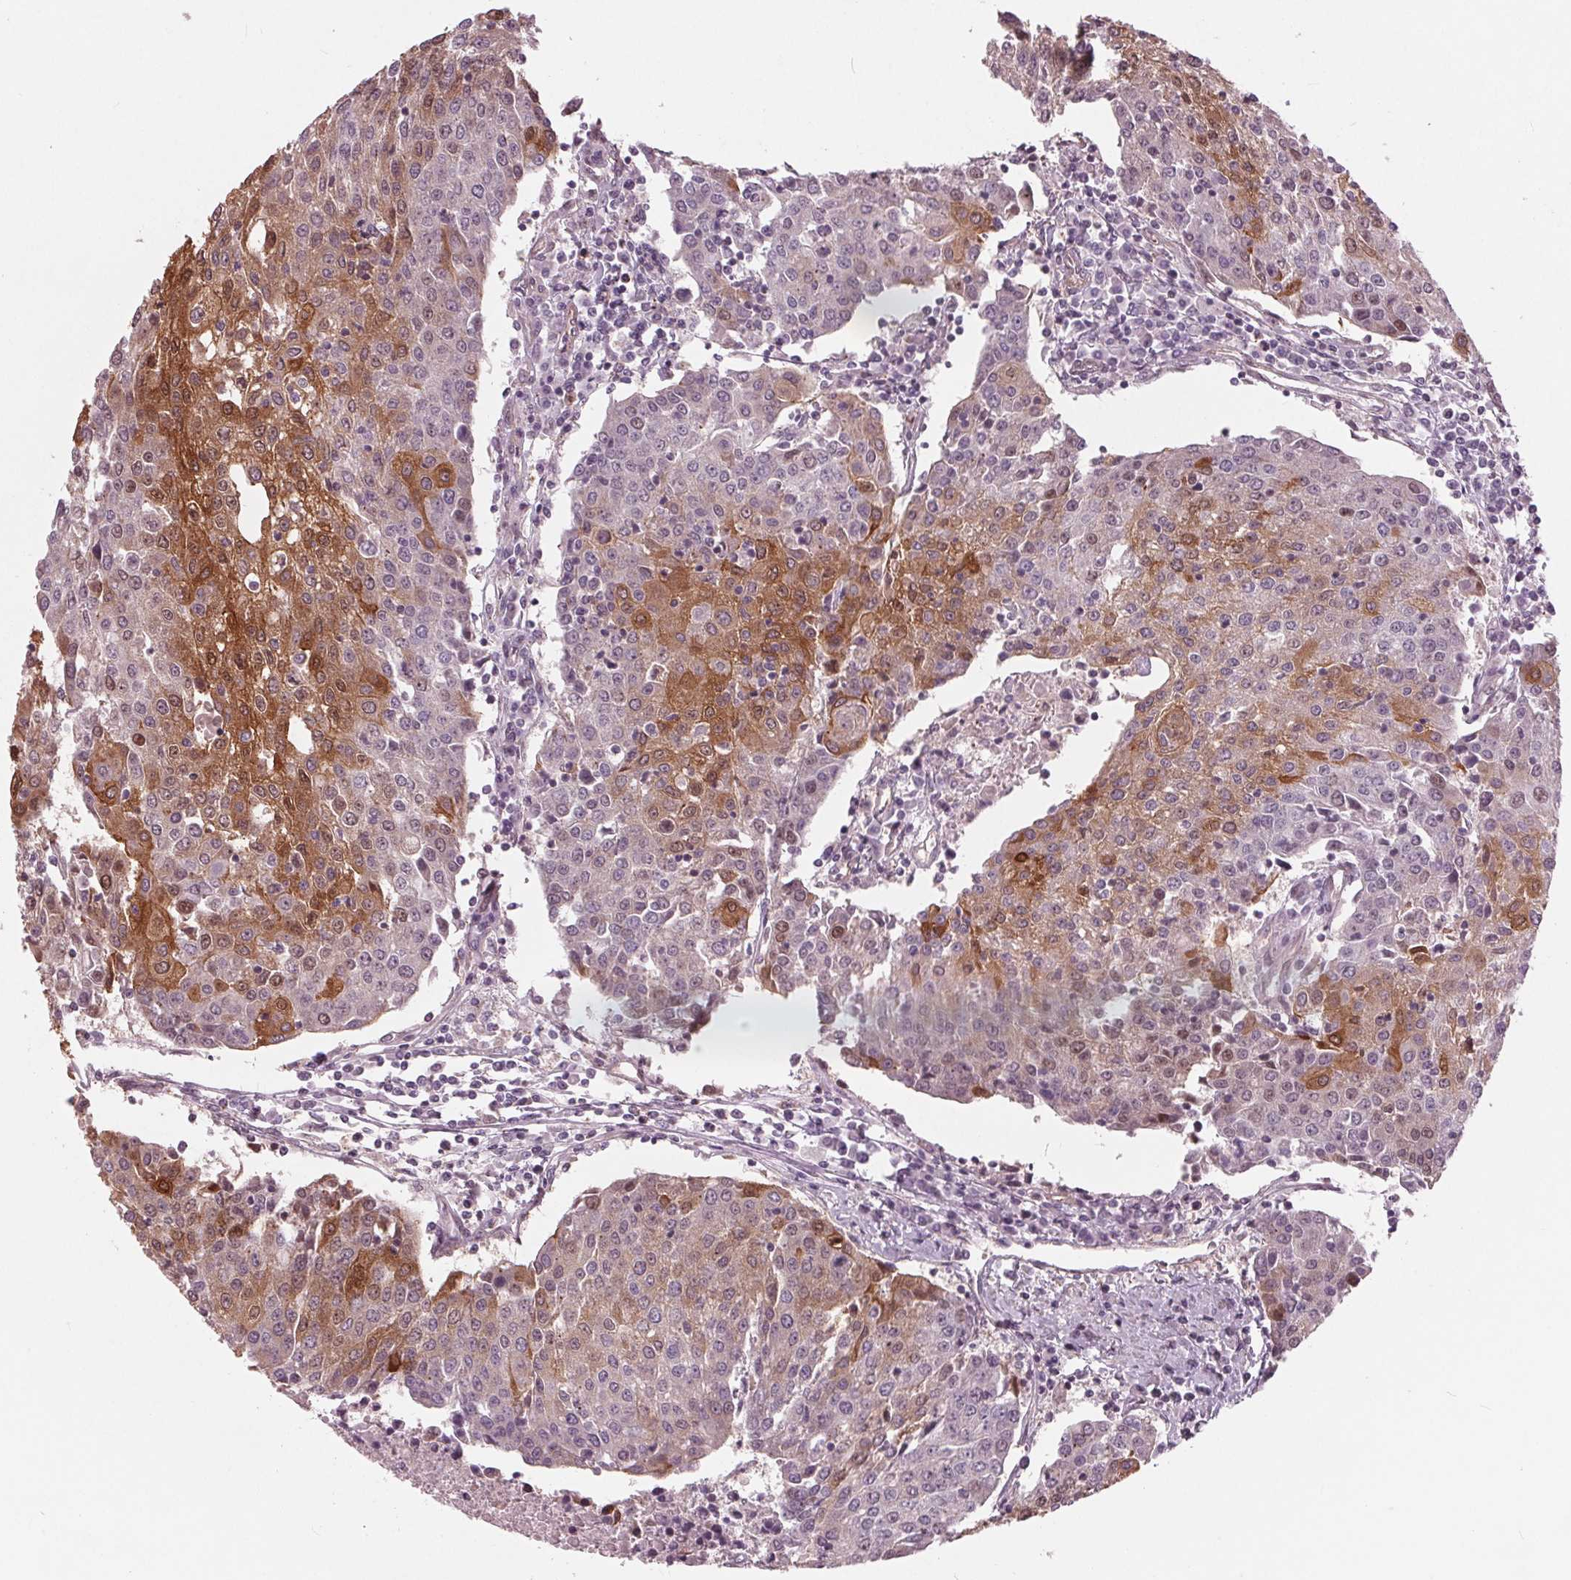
{"staining": {"intensity": "moderate", "quantity": "<25%", "location": "cytoplasmic/membranous,nuclear"}, "tissue": "urothelial cancer", "cell_type": "Tumor cells", "image_type": "cancer", "snomed": [{"axis": "morphology", "description": "Urothelial carcinoma, High grade"}, {"axis": "topography", "description": "Urinary bladder"}], "caption": "Brown immunohistochemical staining in human high-grade urothelial carcinoma shows moderate cytoplasmic/membranous and nuclear positivity in approximately <25% of tumor cells. (DAB (3,3'-diaminobenzidine) IHC with brightfield microscopy, high magnification).", "gene": "TXNIP", "patient": {"sex": "female", "age": 85}}